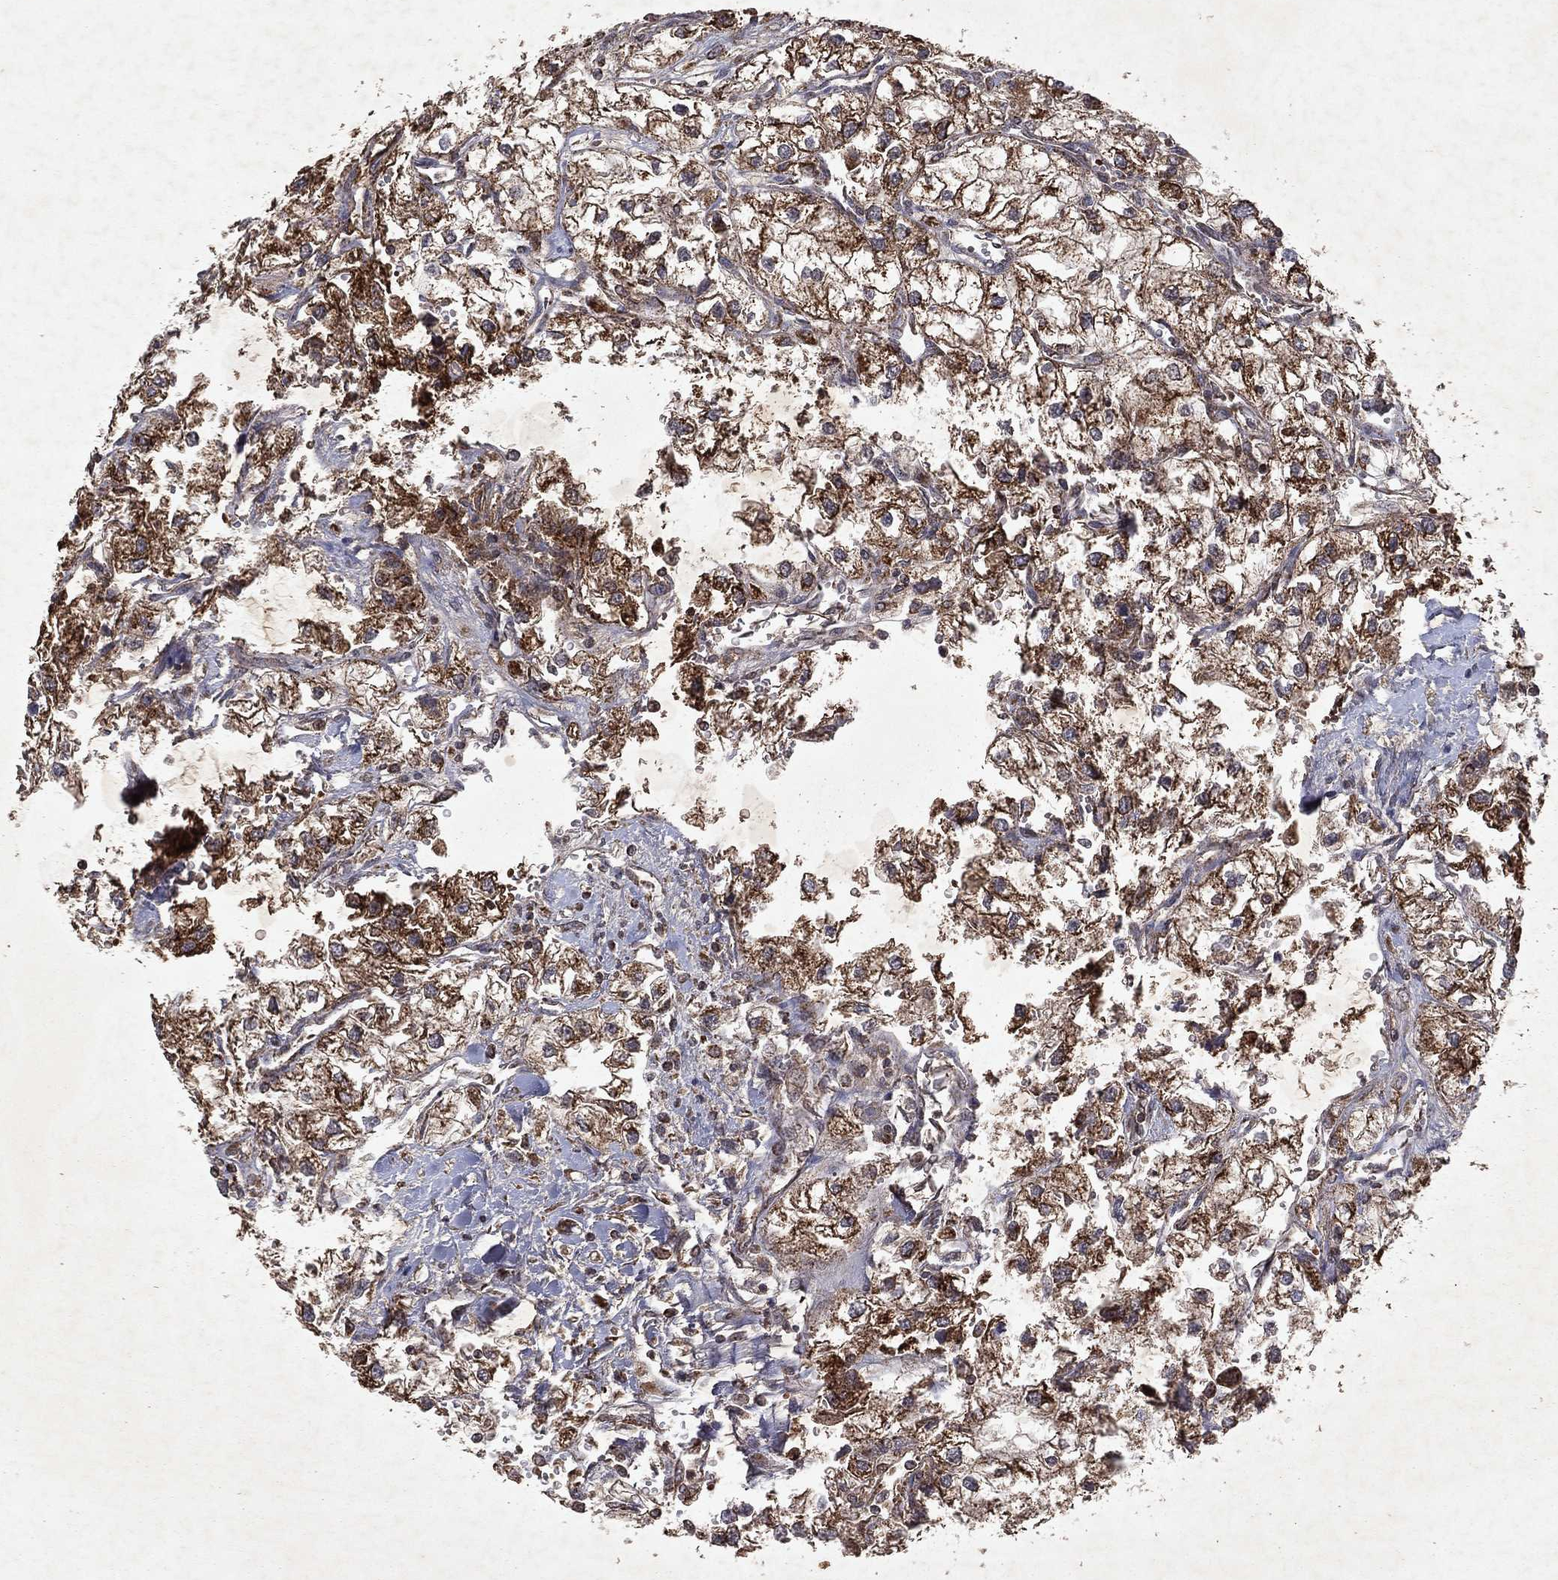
{"staining": {"intensity": "strong", "quantity": "25%-75%", "location": "cytoplasmic/membranous"}, "tissue": "renal cancer", "cell_type": "Tumor cells", "image_type": "cancer", "snomed": [{"axis": "morphology", "description": "Adenocarcinoma, NOS"}, {"axis": "topography", "description": "Kidney"}], "caption": "Immunohistochemistry (IHC) of renal cancer (adenocarcinoma) exhibits high levels of strong cytoplasmic/membranous staining in about 25%-75% of tumor cells.", "gene": "PYROXD2", "patient": {"sex": "male", "age": 59}}